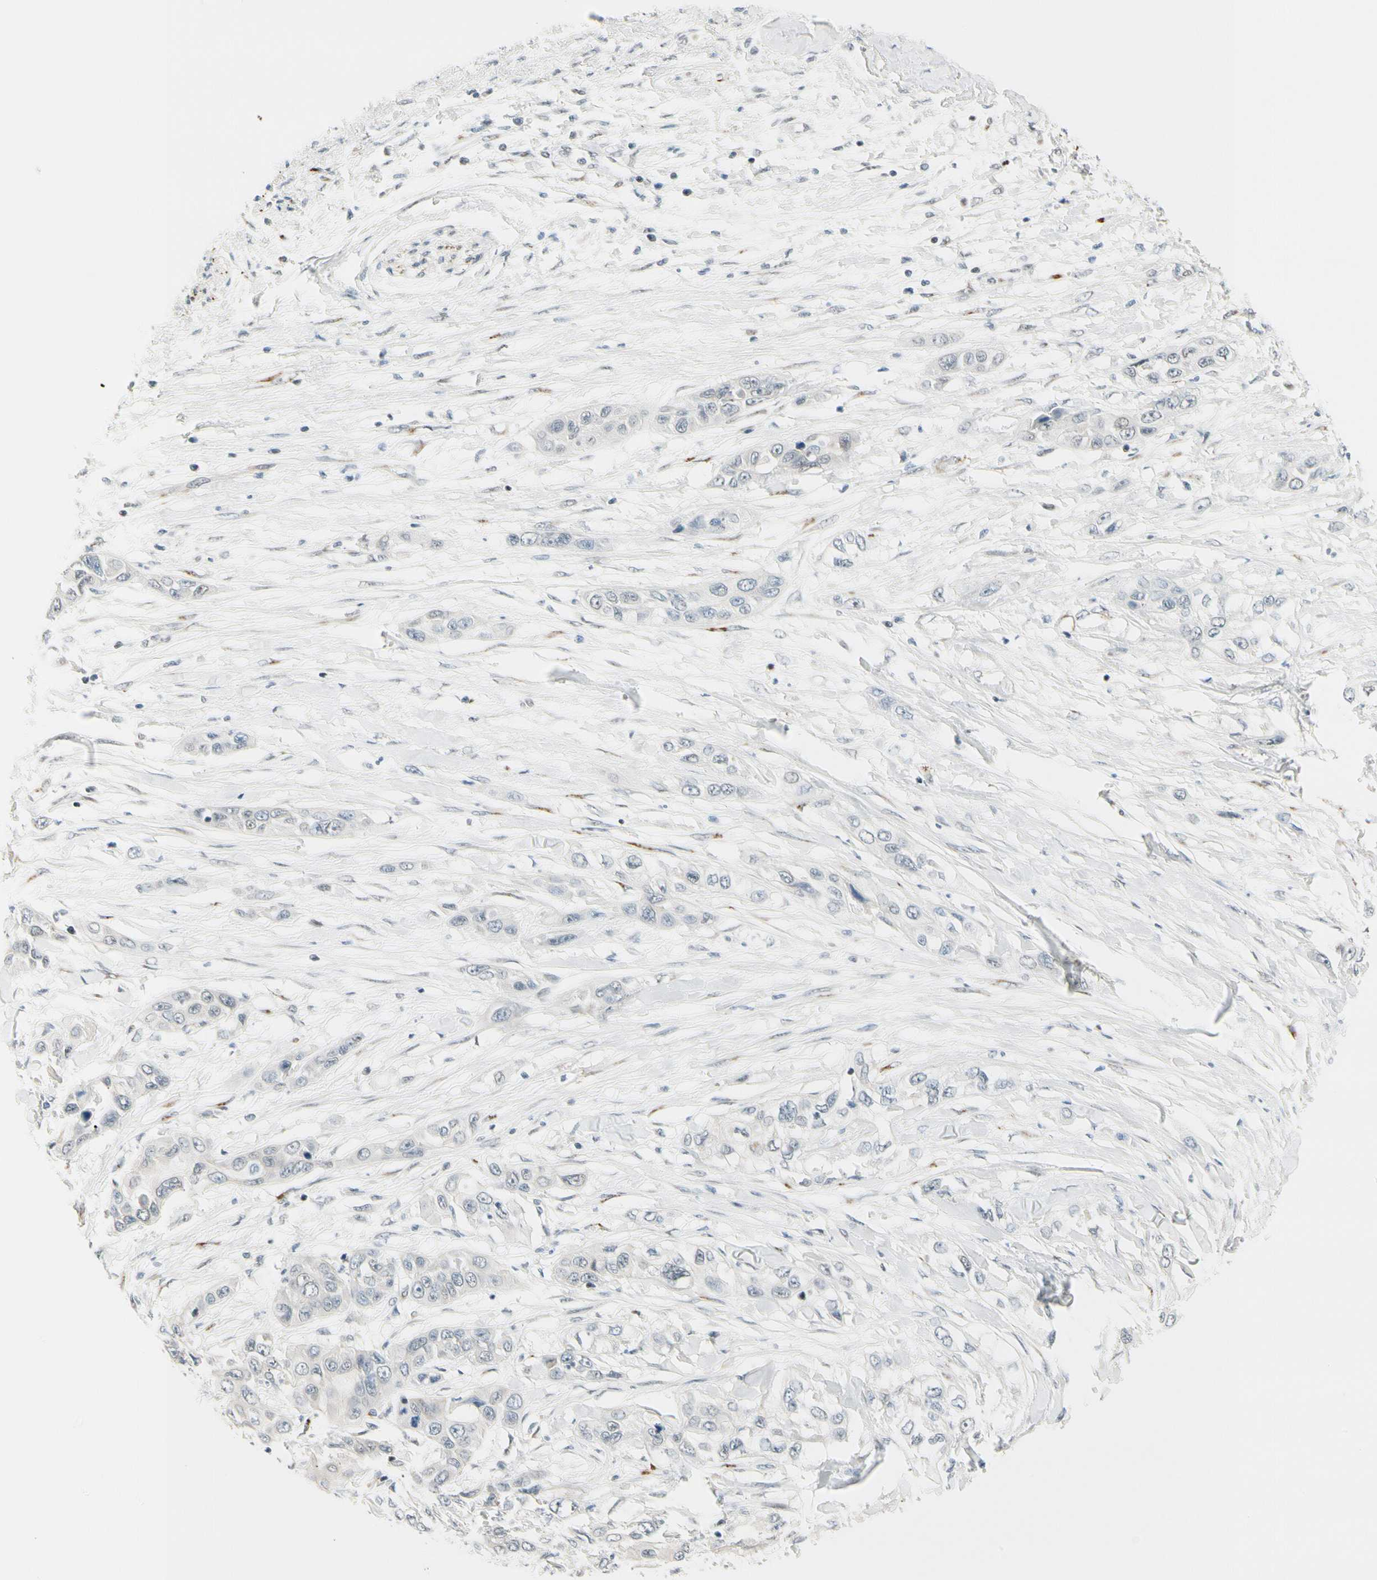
{"staining": {"intensity": "negative", "quantity": "none", "location": "none"}, "tissue": "pancreatic cancer", "cell_type": "Tumor cells", "image_type": "cancer", "snomed": [{"axis": "morphology", "description": "Adenocarcinoma, NOS"}, {"axis": "topography", "description": "Pancreas"}], "caption": "Tumor cells are negative for protein expression in human pancreatic cancer.", "gene": "B4GALNT1", "patient": {"sex": "female", "age": 70}}